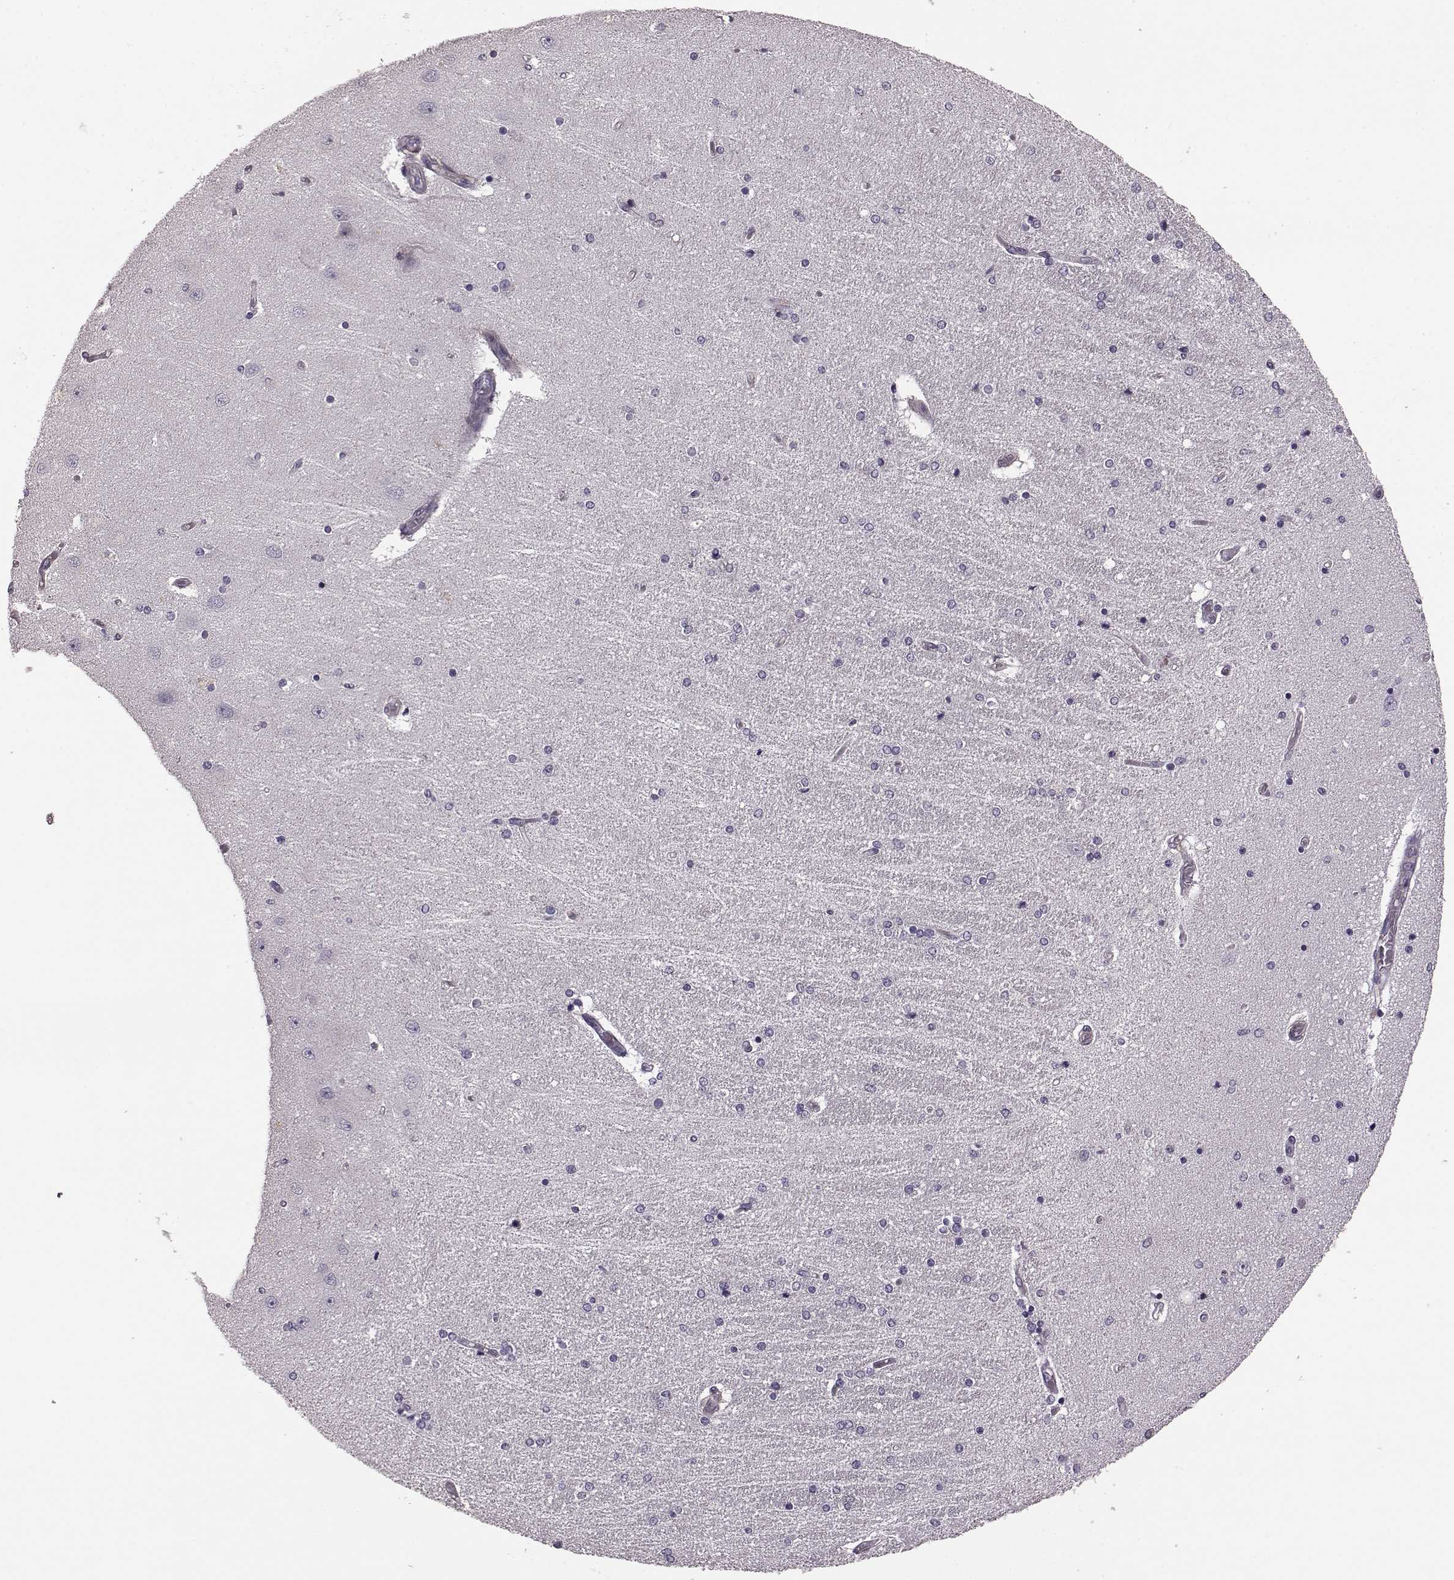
{"staining": {"intensity": "negative", "quantity": "none", "location": "none"}, "tissue": "hippocampus", "cell_type": "Glial cells", "image_type": "normal", "snomed": [{"axis": "morphology", "description": "Normal tissue, NOS"}, {"axis": "topography", "description": "Hippocampus"}], "caption": "Immunohistochemical staining of benign hippocampus demonstrates no significant expression in glial cells.", "gene": "GRK1", "patient": {"sex": "female", "age": 54}}